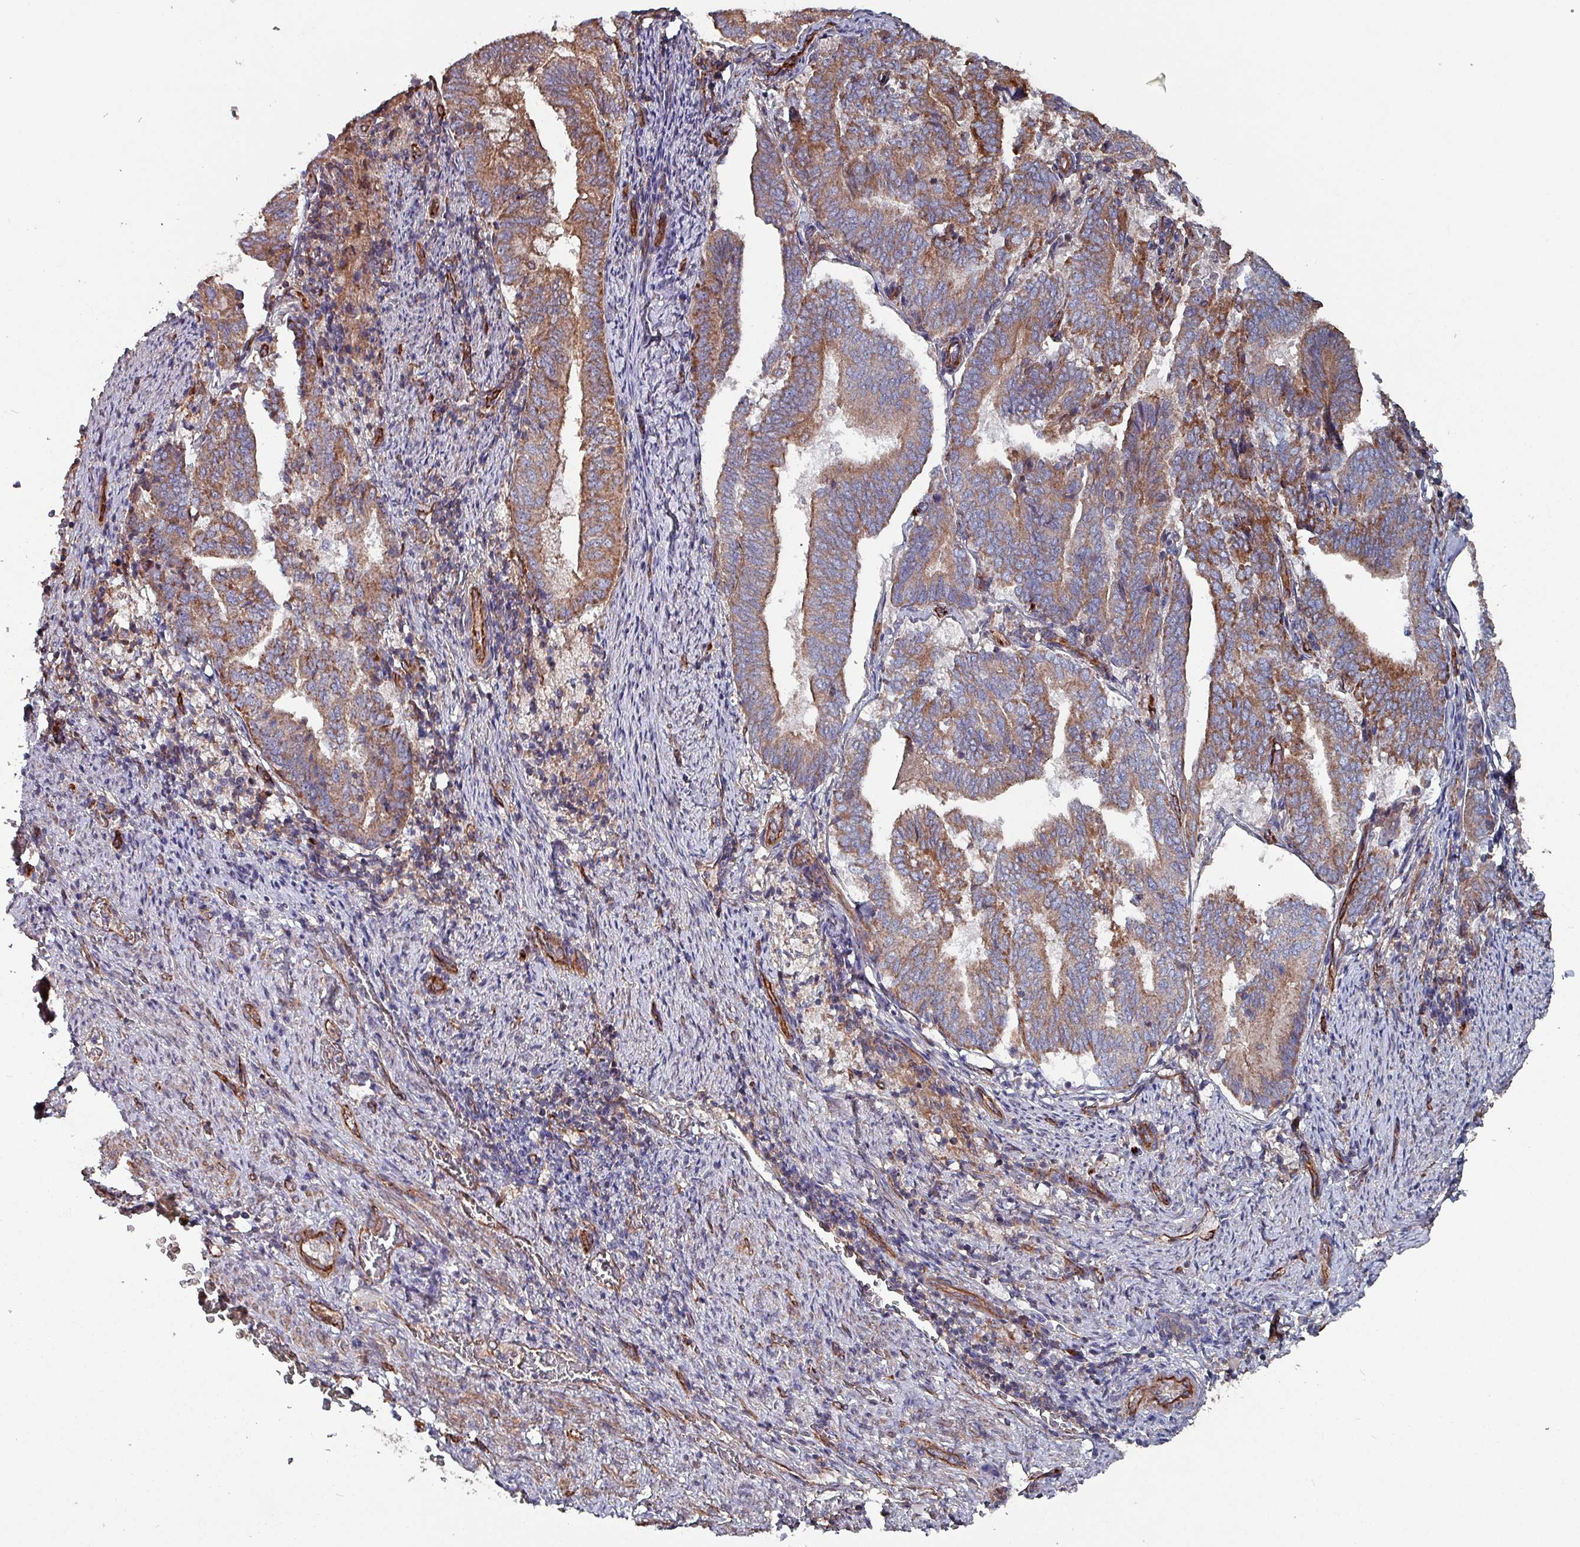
{"staining": {"intensity": "moderate", "quantity": ">75%", "location": "cytoplasmic/membranous"}, "tissue": "endometrial cancer", "cell_type": "Tumor cells", "image_type": "cancer", "snomed": [{"axis": "morphology", "description": "Adenocarcinoma, NOS"}, {"axis": "topography", "description": "Endometrium"}], "caption": "Protein expression analysis of human adenocarcinoma (endometrial) reveals moderate cytoplasmic/membranous positivity in approximately >75% of tumor cells.", "gene": "ANO10", "patient": {"sex": "female", "age": 80}}